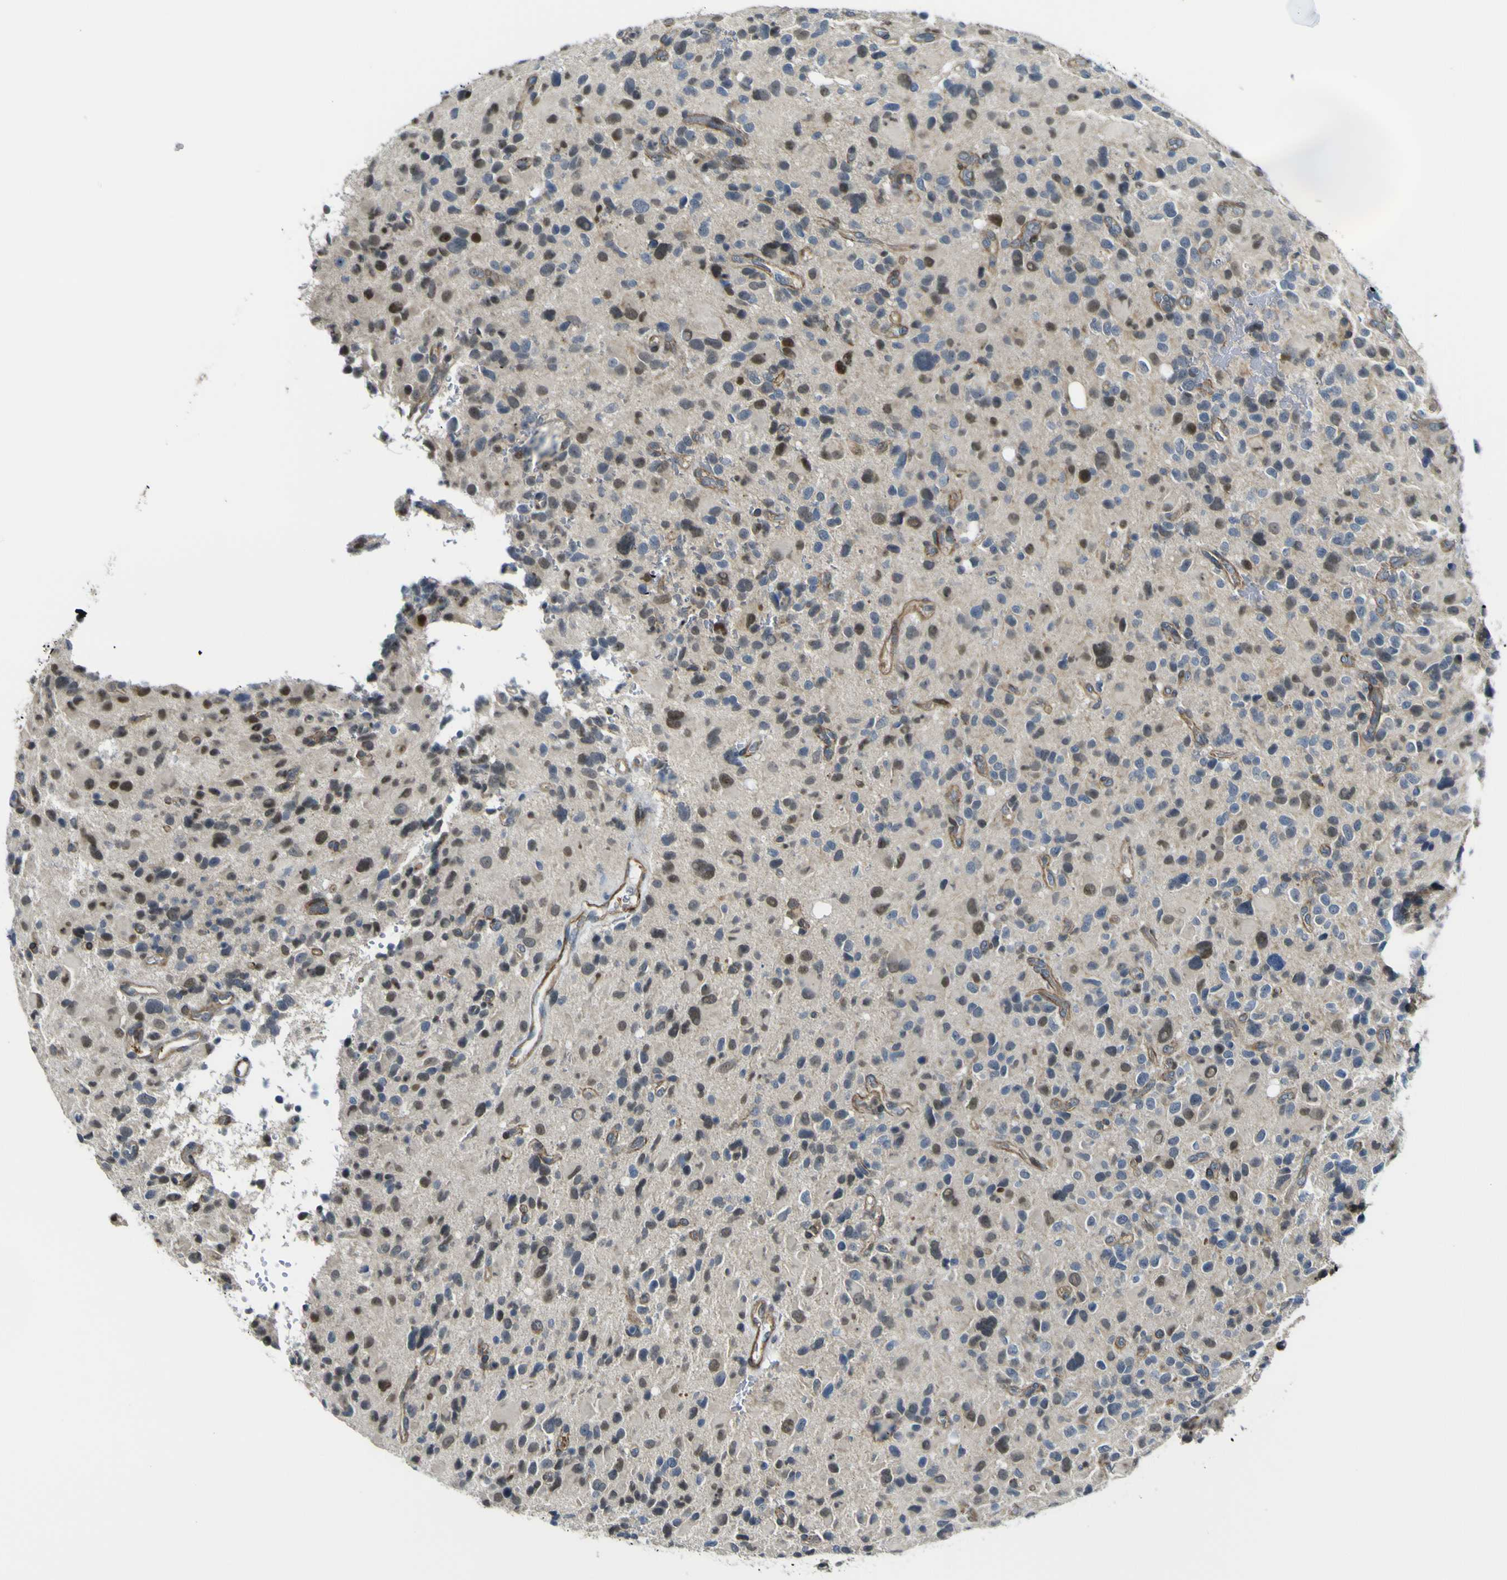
{"staining": {"intensity": "moderate", "quantity": "25%-75%", "location": "nuclear"}, "tissue": "glioma", "cell_type": "Tumor cells", "image_type": "cancer", "snomed": [{"axis": "morphology", "description": "Glioma, malignant, High grade"}, {"axis": "topography", "description": "Brain"}], "caption": "Glioma tissue reveals moderate nuclear expression in approximately 25%-75% of tumor cells", "gene": "KDM7A", "patient": {"sex": "male", "age": 48}}